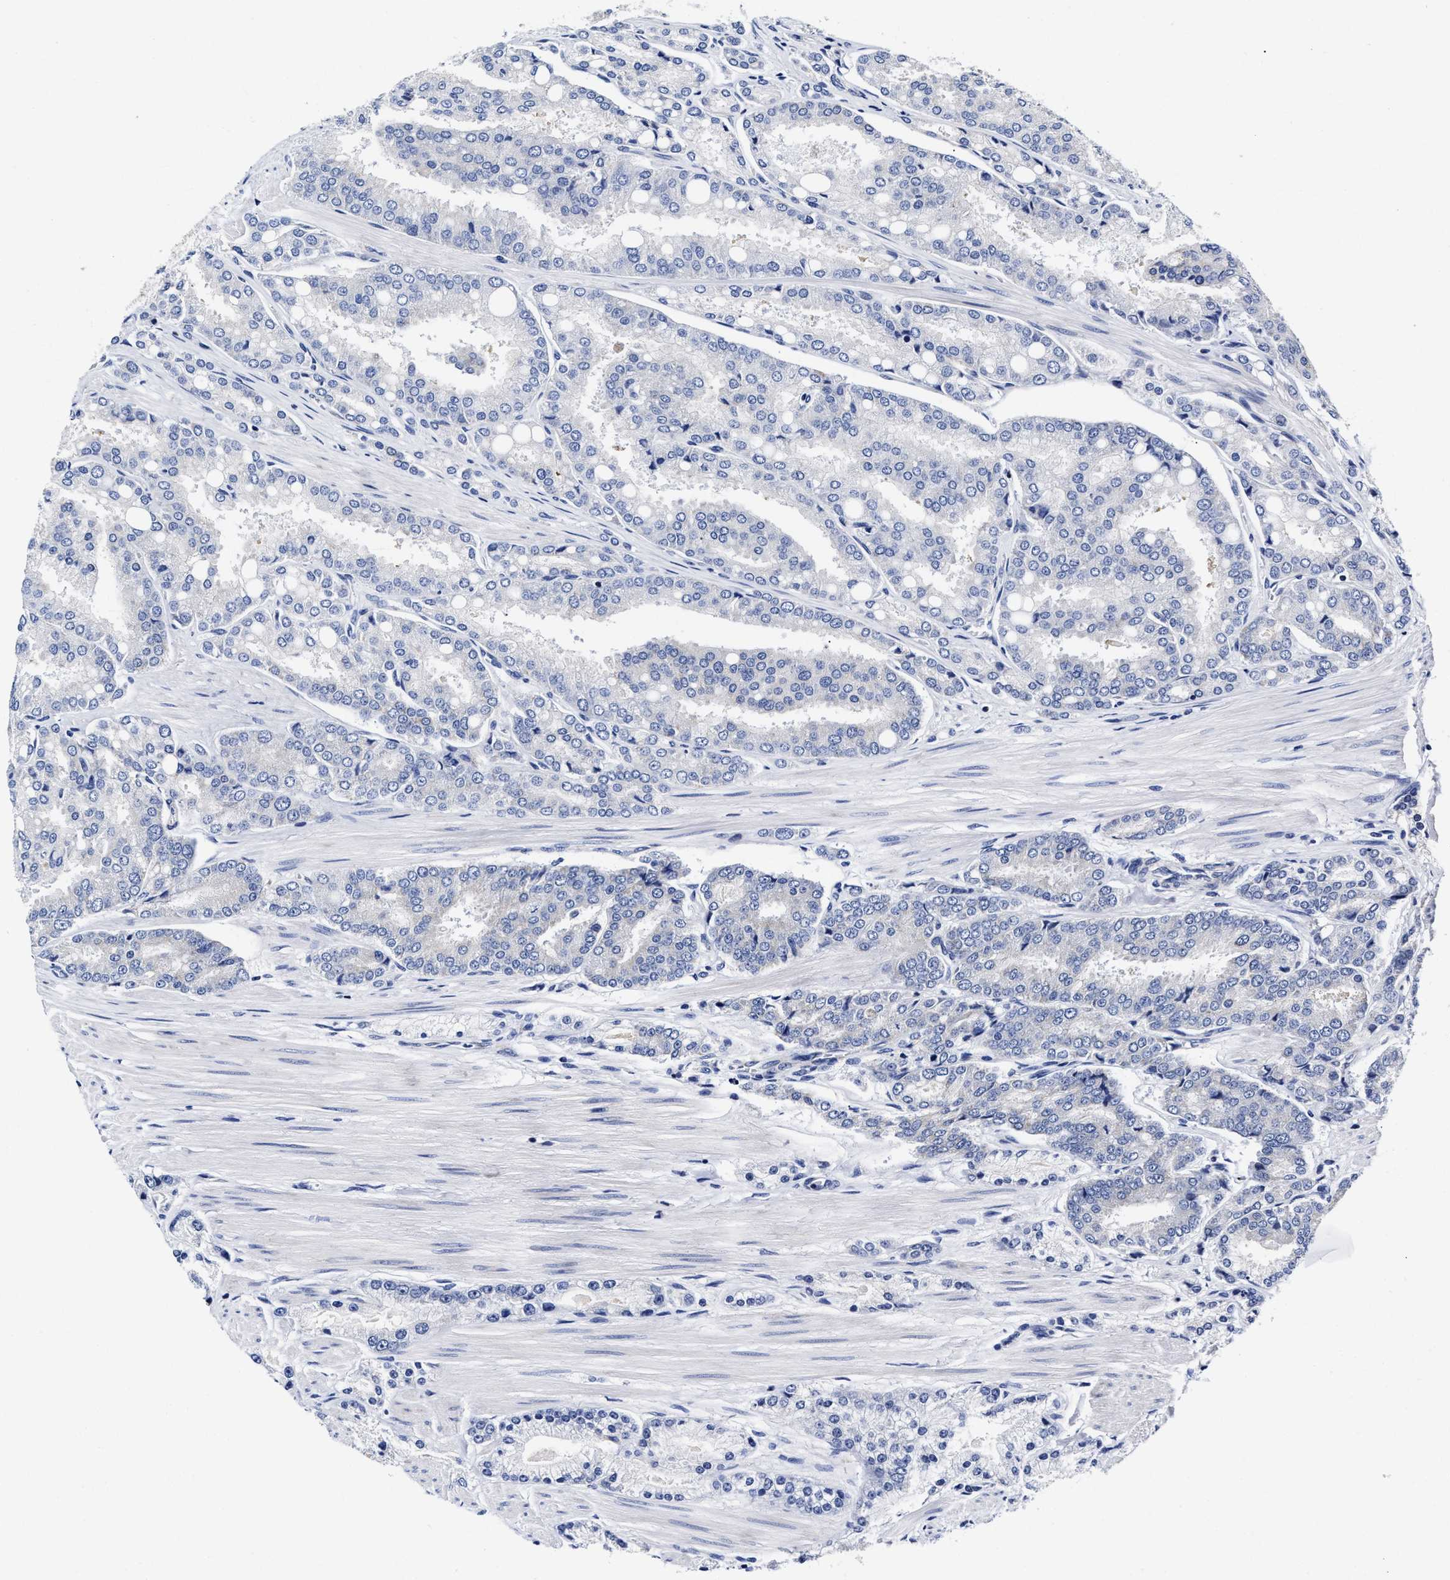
{"staining": {"intensity": "weak", "quantity": "<25%", "location": "cytoplasmic/membranous"}, "tissue": "prostate cancer", "cell_type": "Tumor cells", "image_type": "cancer", "snomed": [{"axis": "morphology", "description": "Adenocarcinoma, High grade"}, {"axis": "topography", "description": "Prostate"}], "caption": "Tumor cells show no significant protein expression in high-grade adenocarcinoma (prostate). (DAB IHC with hematoxylin counter stain).", "gene": "HINT2", "patient": {"sex": "male", "age": 50}}